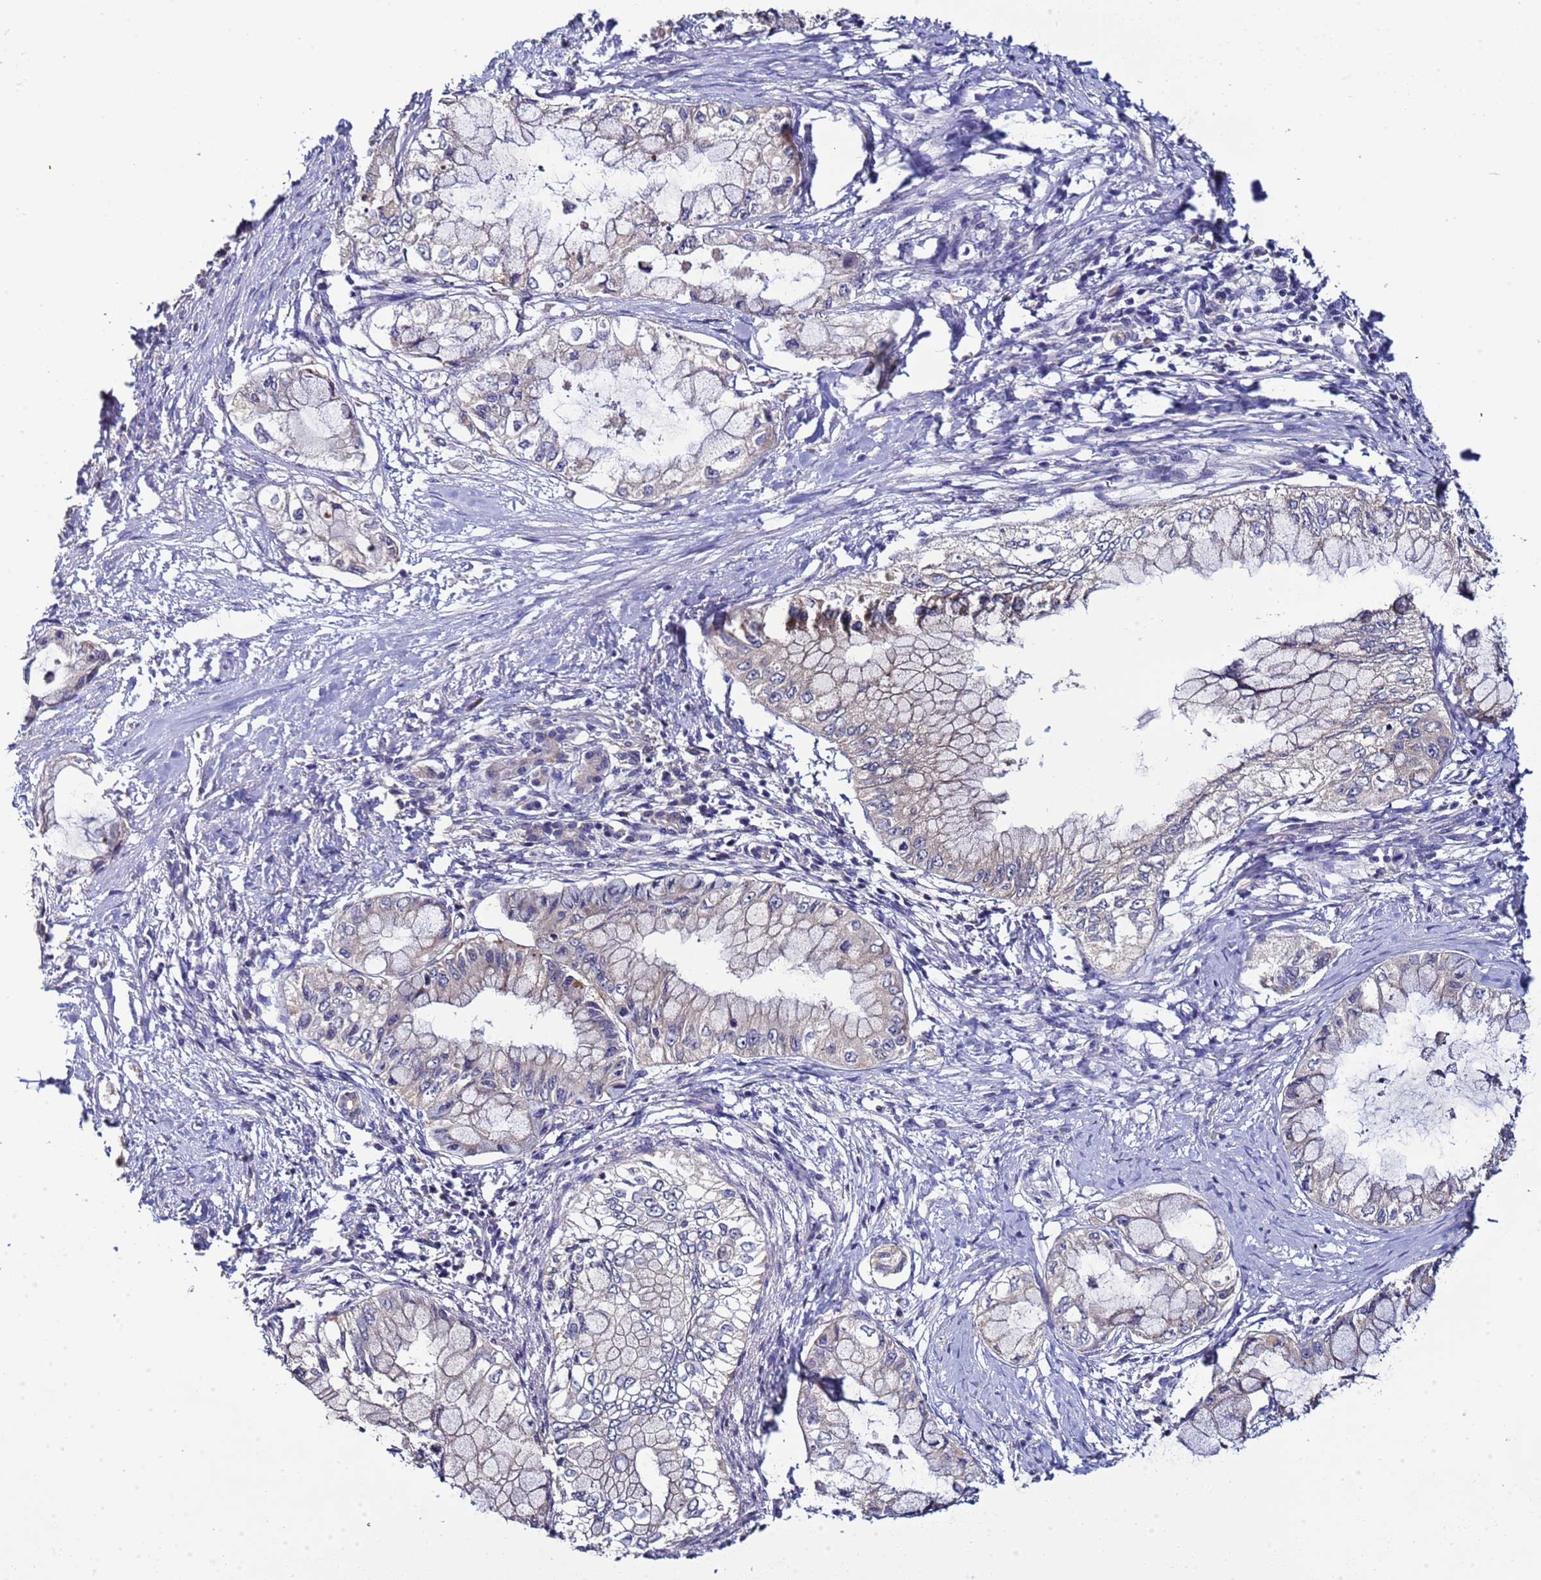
{"staining": {"intensity": "negative", "quantity": "none", "location": "none"}, "tissue": "pancreatic cancer", "cell_type": "Tumor cells", "image_type": "cancer", "snomed": [{"axis": "morphology", "description": "Adenocarcinoma, NOS"}, {"axis": "topography", "description": "Pancreas"}], "caption": "Pancreatic cancer (adenocarcinoma) was stained to show a protein in brown. There is no significant staining in tumor cells.", "gene": "ELMOD2", "patient": {"sex": "male", "age": 48}}